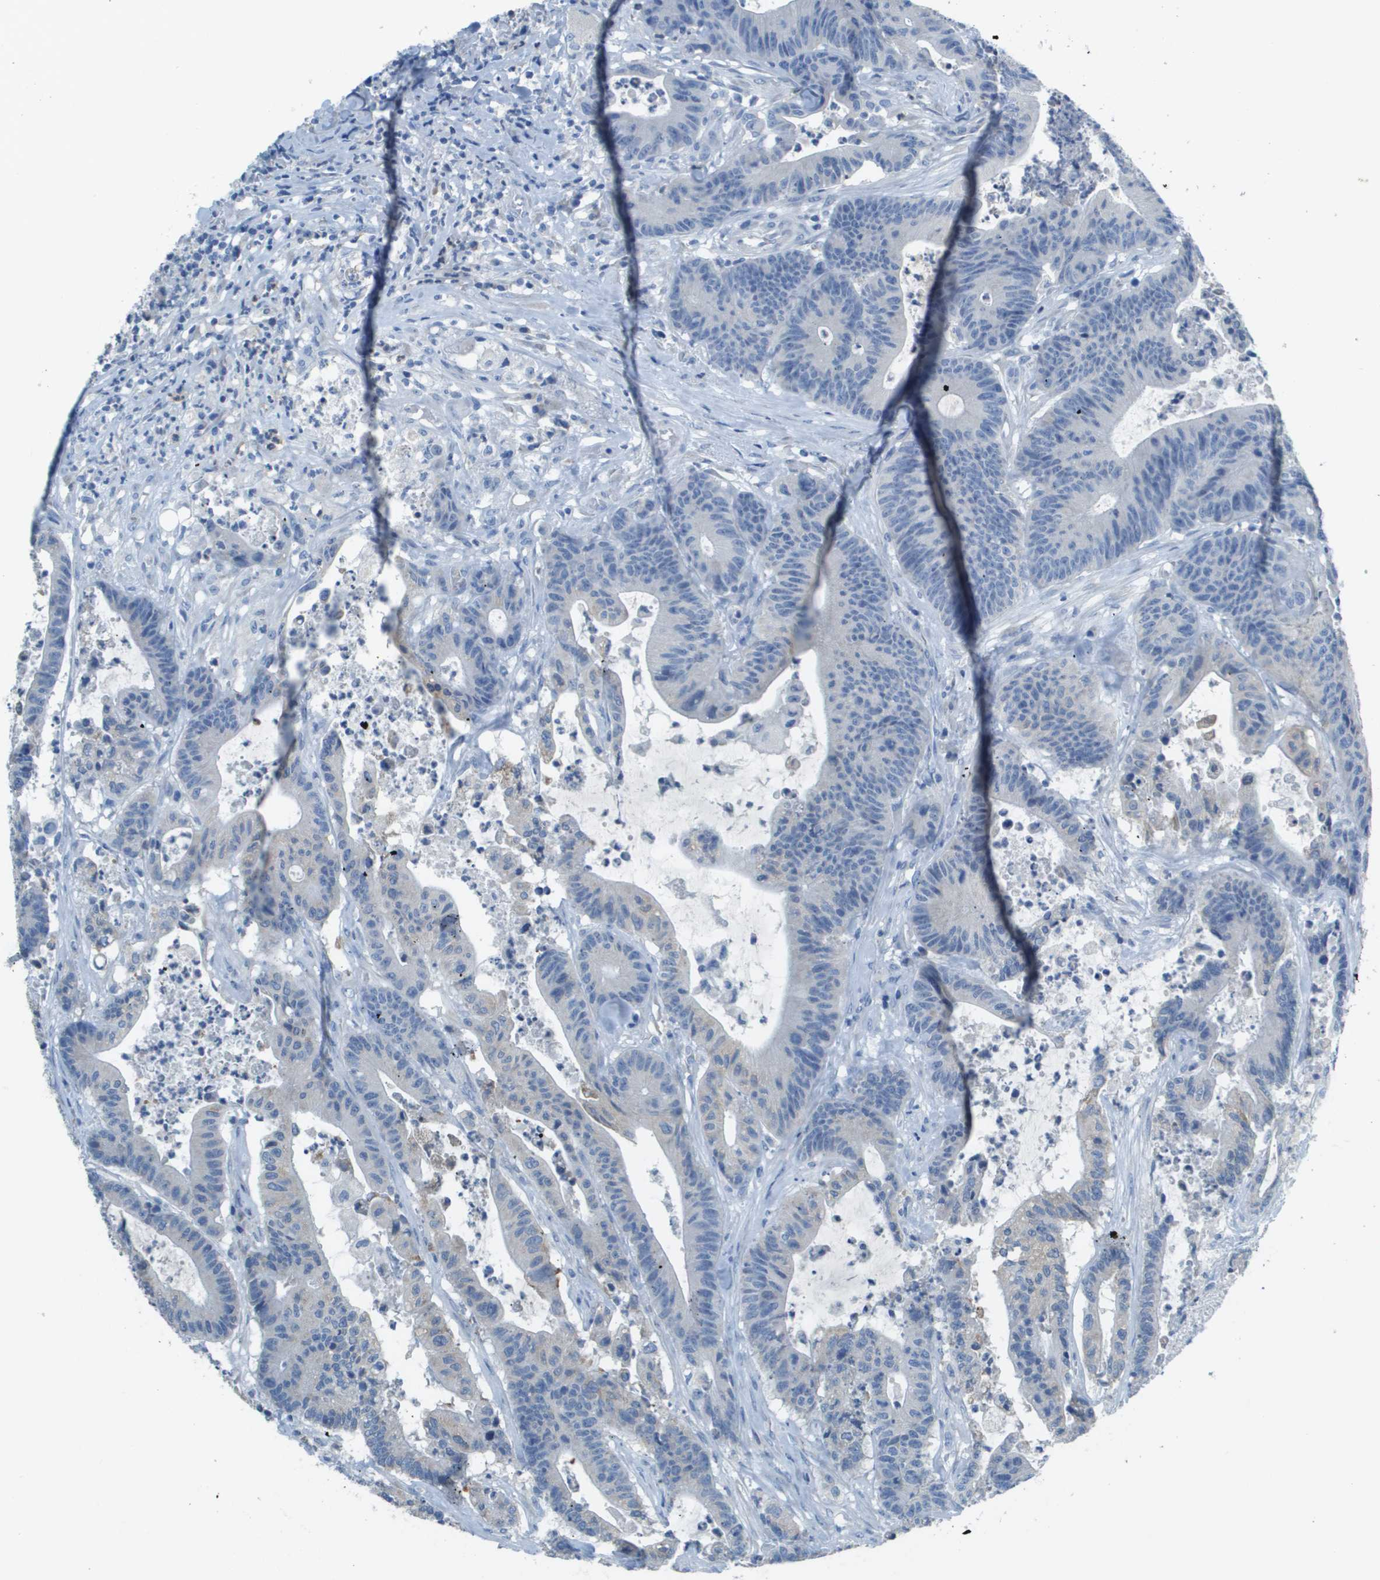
{"staining": {"intensity": "negative", "quantity": "none", "location": "none"}, "tissue": "colorectal cancer", "cell_type": "Tumor cells", "image_type": "cancer", "snomed": [{"axis": "morphology", "description": "Adenocarcinoma, NOS"}, {"axis": "topography", "description": "Colon"}], "caption": "IHC image of human colorectal cancer stained for a protein (brown), which reveals no expression in tumor cells.", "gene": "PTGDR2", "patient": {"sex": "female", "age": 84}}